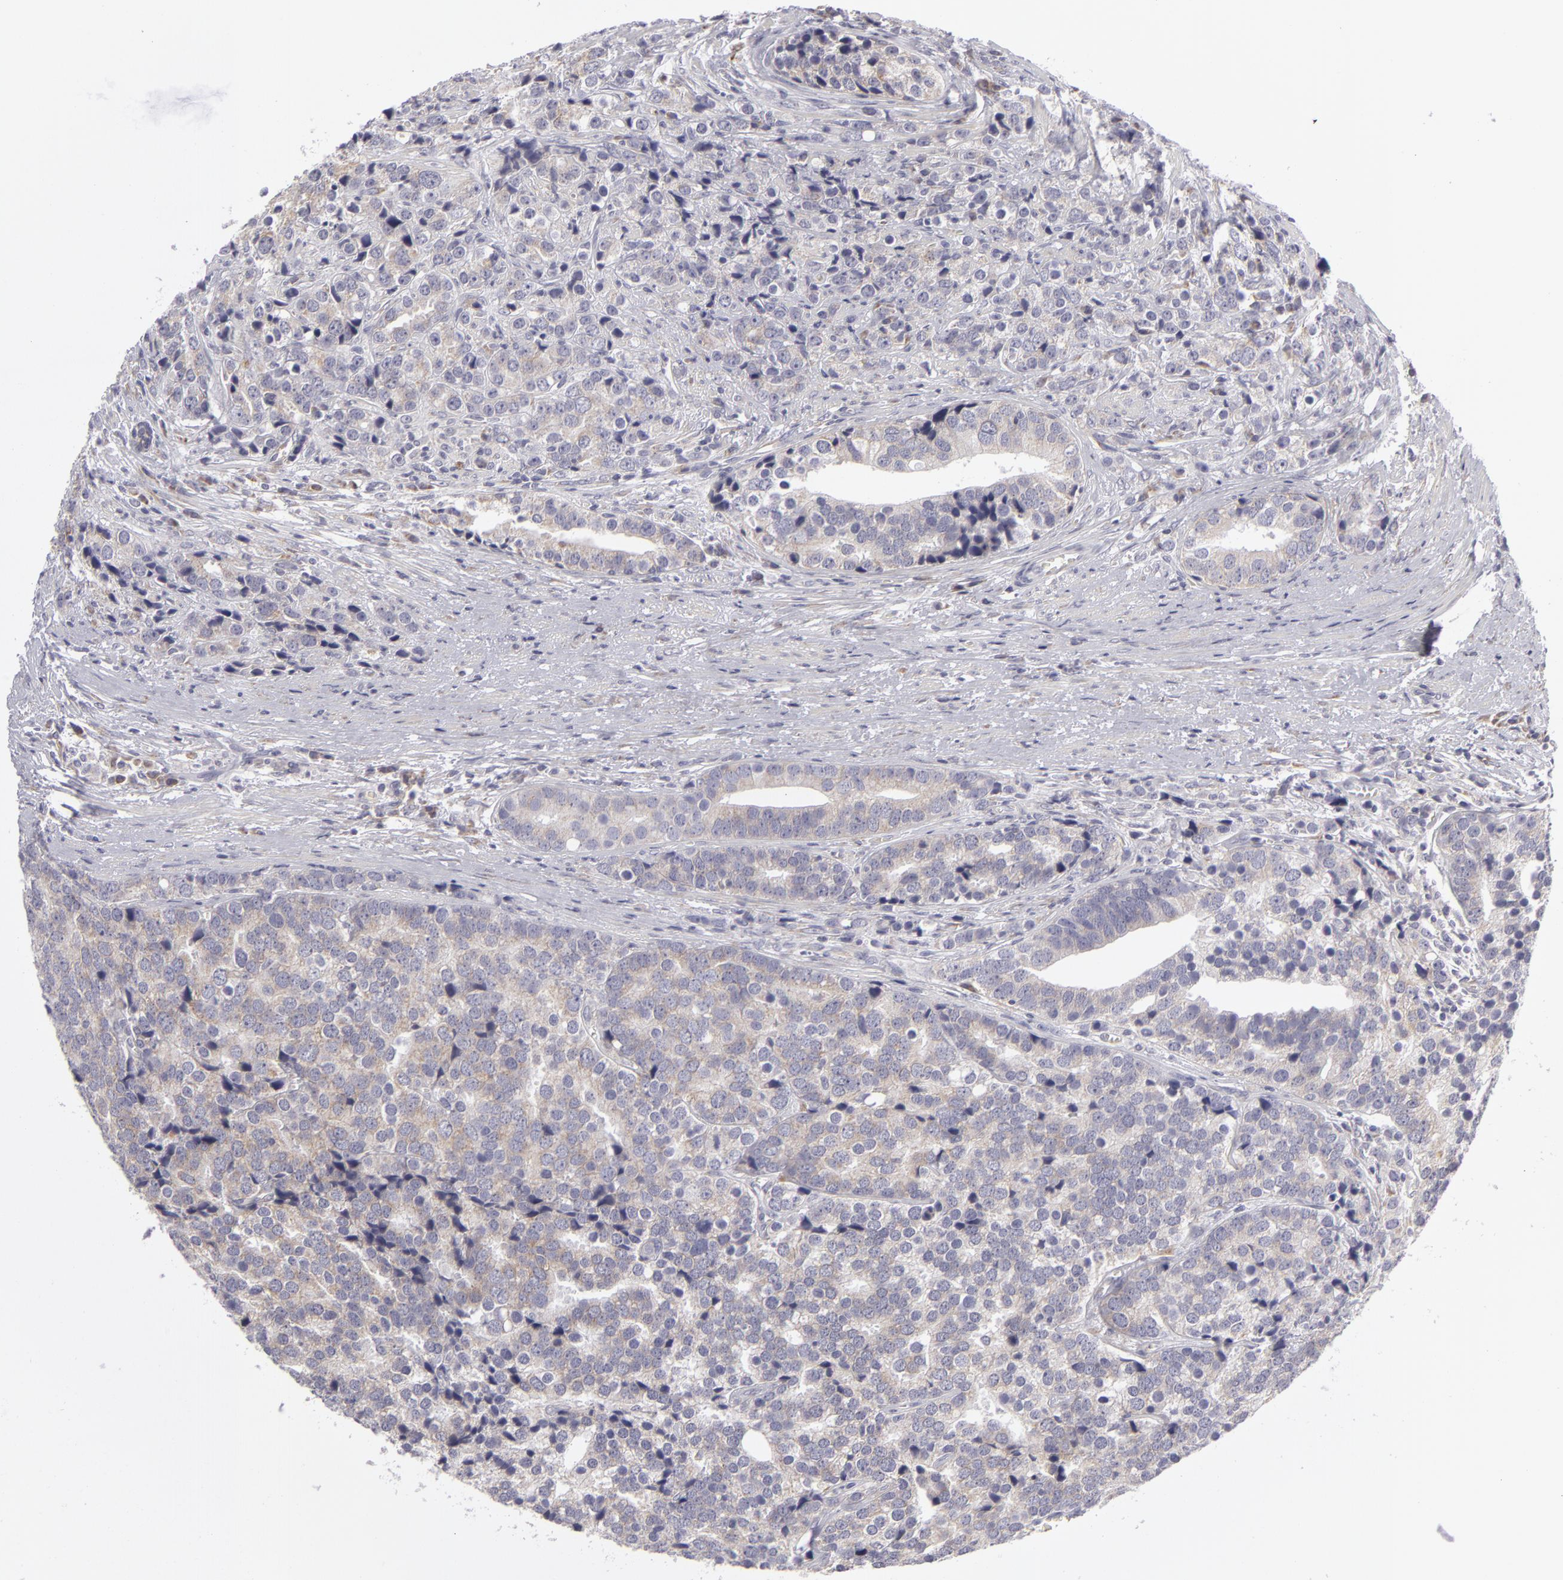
{"staining": {"intensity": "weak", "quantity": "25%-75%", "location": "cytoplasmic/membranous"}, "tissue": "prostate cancer", "cell_type": "Tumor cells", "image_type": "cancer", "snomed": [{"axis": "morphology", "description": "Adenocarcinoma, High grade"}, {"axis": "topography", "description": "Prostate"}], "caption": "DAB immunohistochemical staining of prostate cancer shows weak cytoplasmic/membranous protein staining in approximately 25%-75% of tumor cells.", "gene": "ATP2B3", "patient": {"sex": "male", "age": 71}}